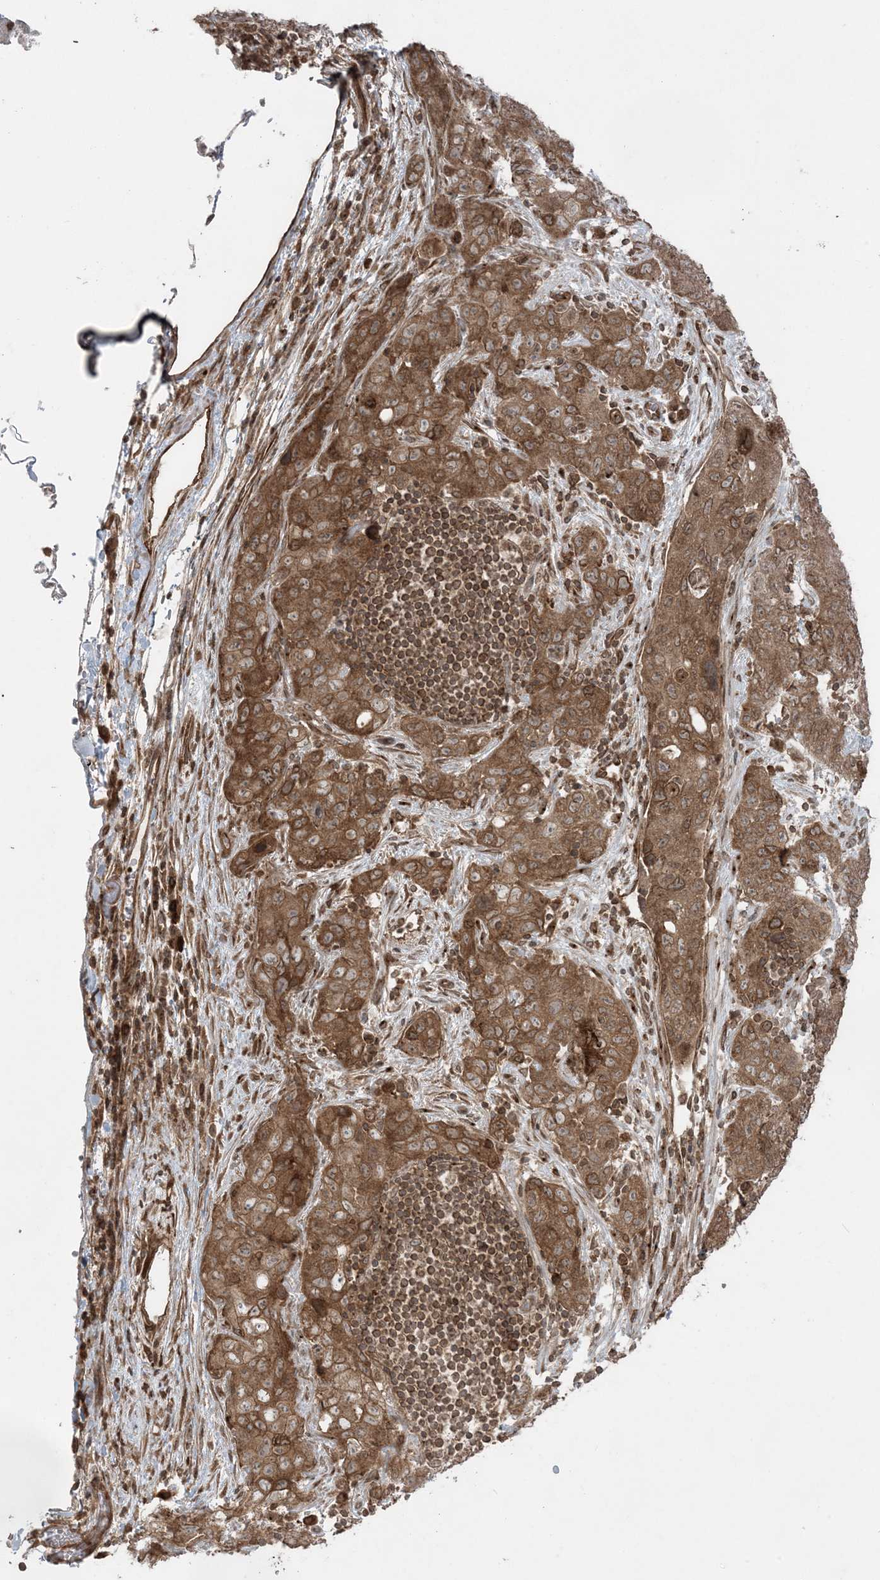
{"staining": {"intensity": "moderate", "quantity": ">75%", "location": "cytoplasmic/membranous"}, "tissue": "stomach cancer", "cell_type": "Tumor cells", "image_type": "cancer", "snomed": [{"axis": "morphology", "description": "Normal tissue, NOS"}, {"axis": "morphology", "description": "Adenocarcinoma, NOS"}, {"axis": "topography", "description": "Lymph node"}, {"axis": "topography", "description": "Stomach"}], "caption": "Stomach adenocarcinoma was stained to show a protein in brown. There is medium levels of moderate cytoplasmic/membranous positivity in about >75% of tumor cells. The staining is performed using DAB brown chromogen to label protein expression. The nuclei are counter-stained blue using hematoxylin.", "gene": "DDX19B", "patient": {"sex": "male", "age": 48}}